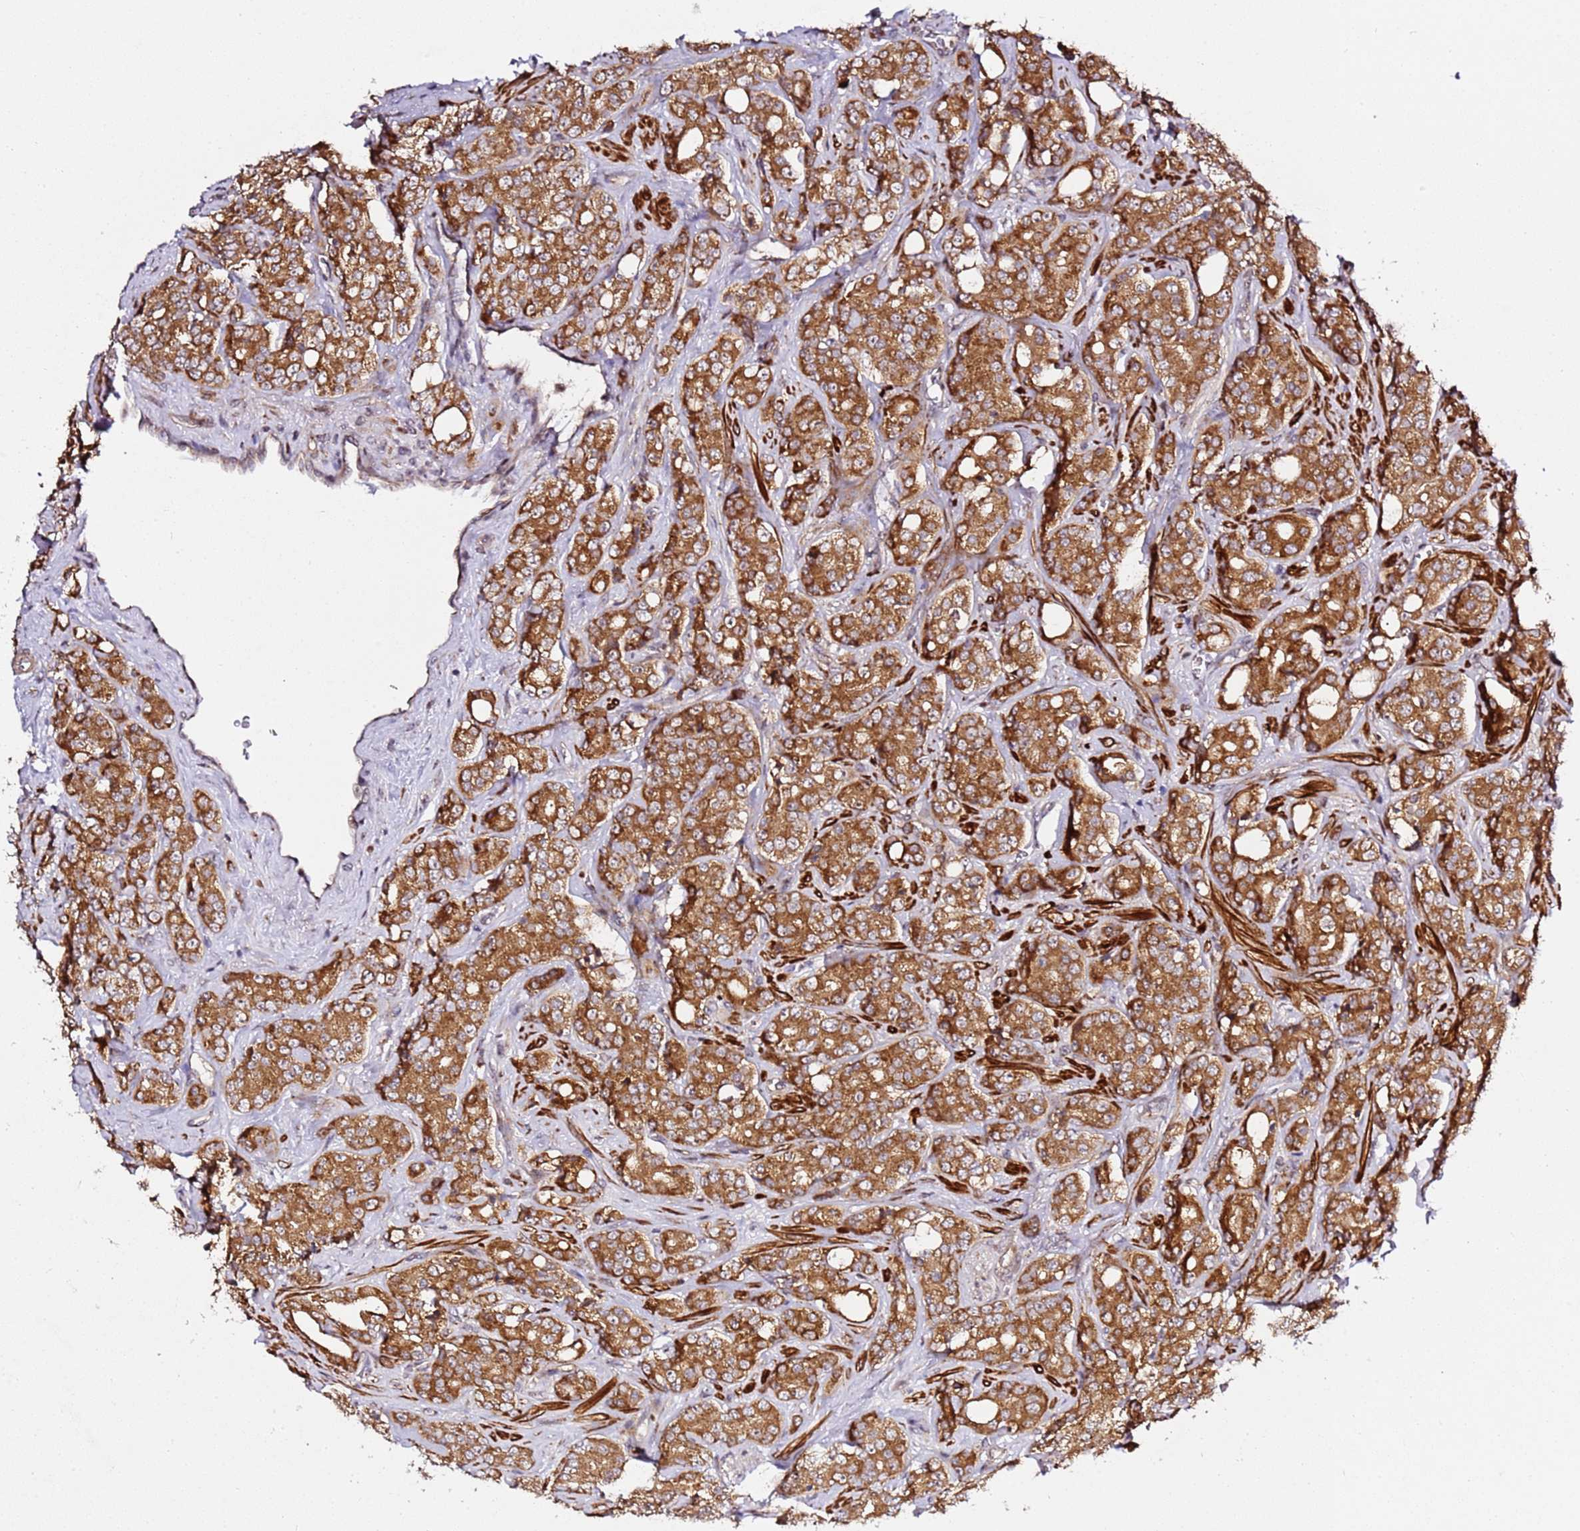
{"staining": {"intensity": "strong", "quantity": ">75%", "location": "cytoplasmic/membranous"}, "tissue": "prostate cancer", "cell_type": "Tumor cells", "image_type": "cancer", "snomed": [{"axis": "morphology", "description": "Adenocarcinoma, High grade"}, {"axis": "topography", "description": "Prostate"}], "caption": "Immunohistochemical staining of prostate high-grade adenocarcinoma displays high levels of strong cytoplasmic/membranous positivity in approximately >75% of tumor cells.", "gene": "PVRIG", "patient": {"sex": "male", "age": 62}}